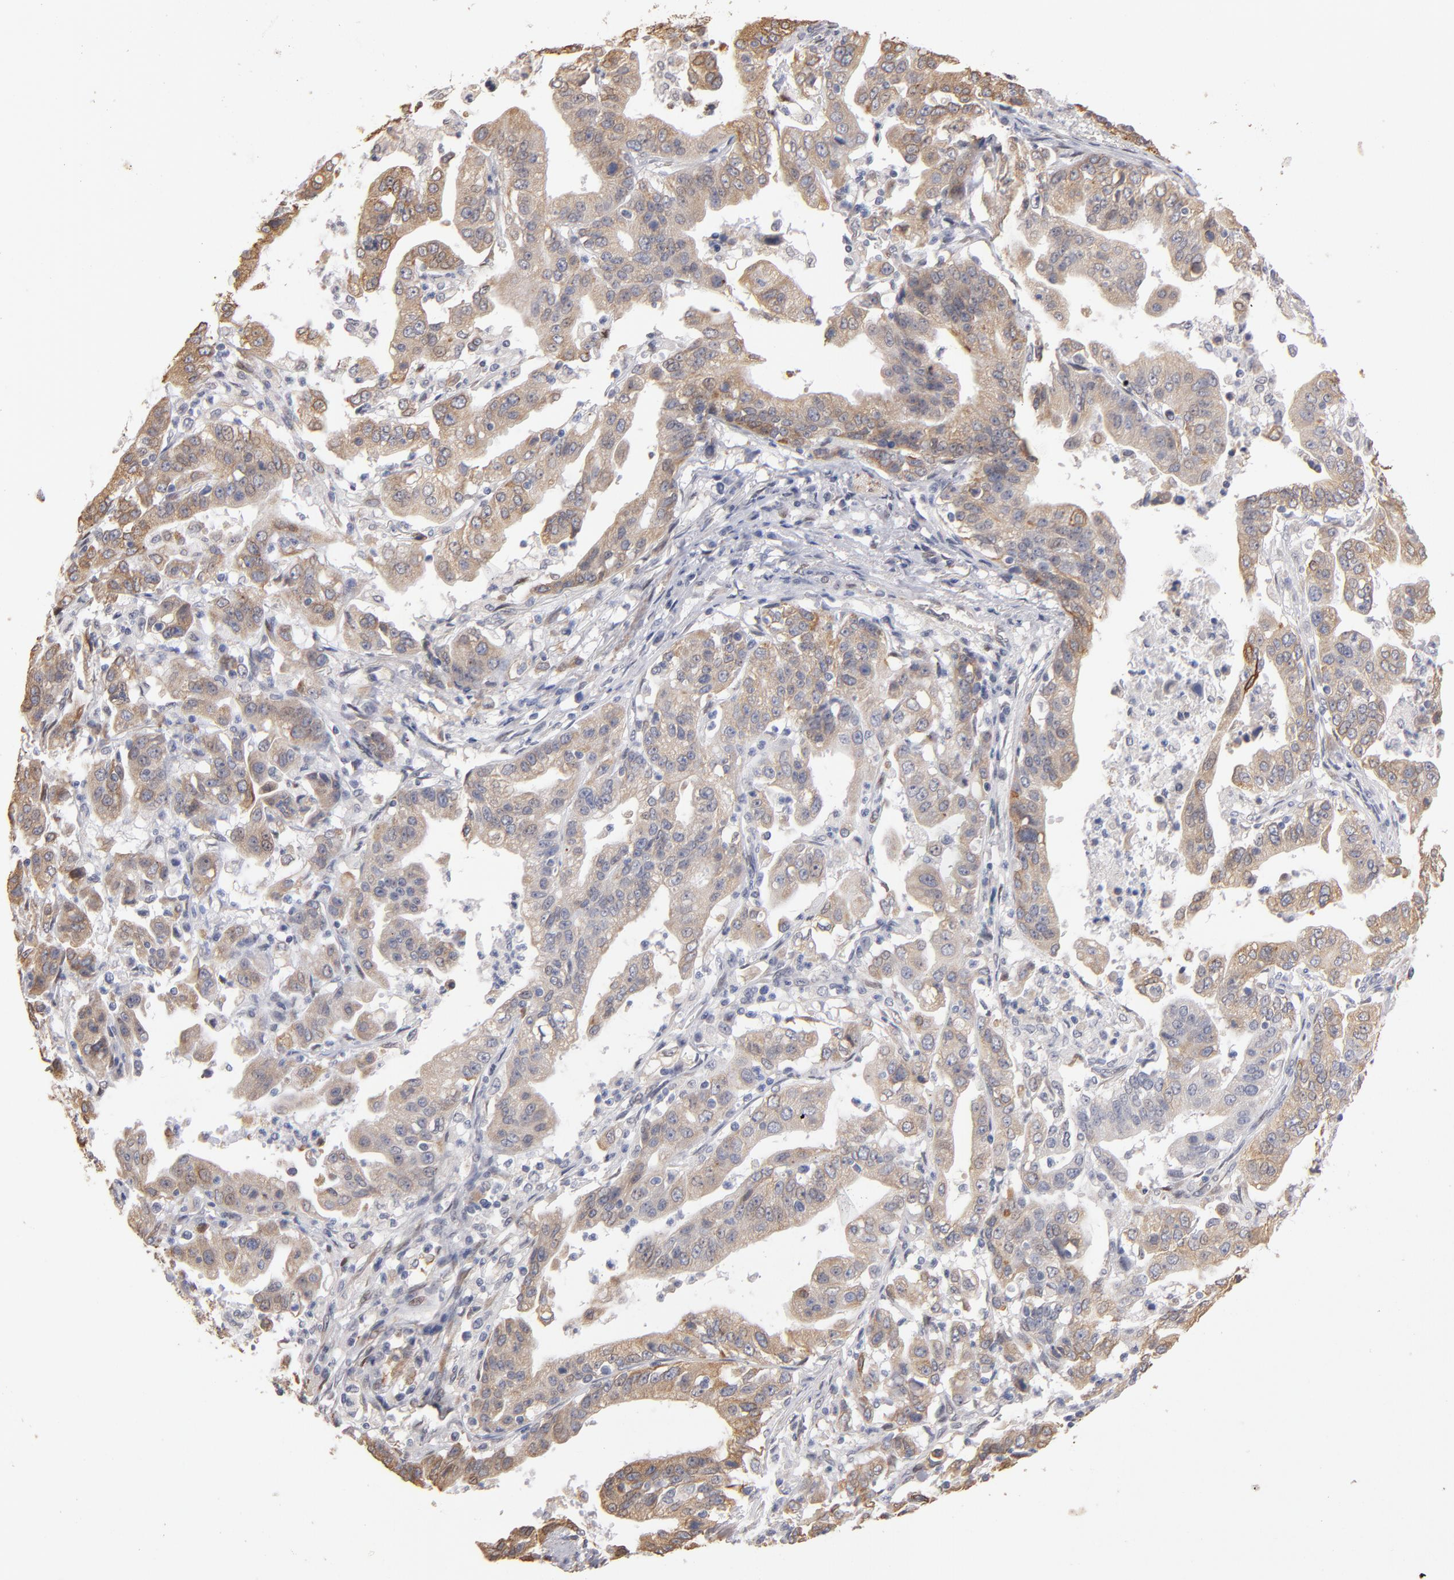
{"staining": {"intensity": "weak", "quantity": ">75%", "location": "cytoplasmic/membranous"}, "tissue": "stomach cancer", "cell_type": "Tumor cells", "image_type": "cancer", "snomed": [{"axis": "morphology", "description": "Adenocarcinoma, NOS"}, {"axis": "topography", "description": "Stomach, upper"}], "caption": "Immunohistochemical staining of human stomach cancer demonstrates low levels of weak cytoplasmic/membranous protein positivity in approximately >75% of tumor cells.", "gene": "PGRMC1", "patient": {"sex": "female", "age": 50}}